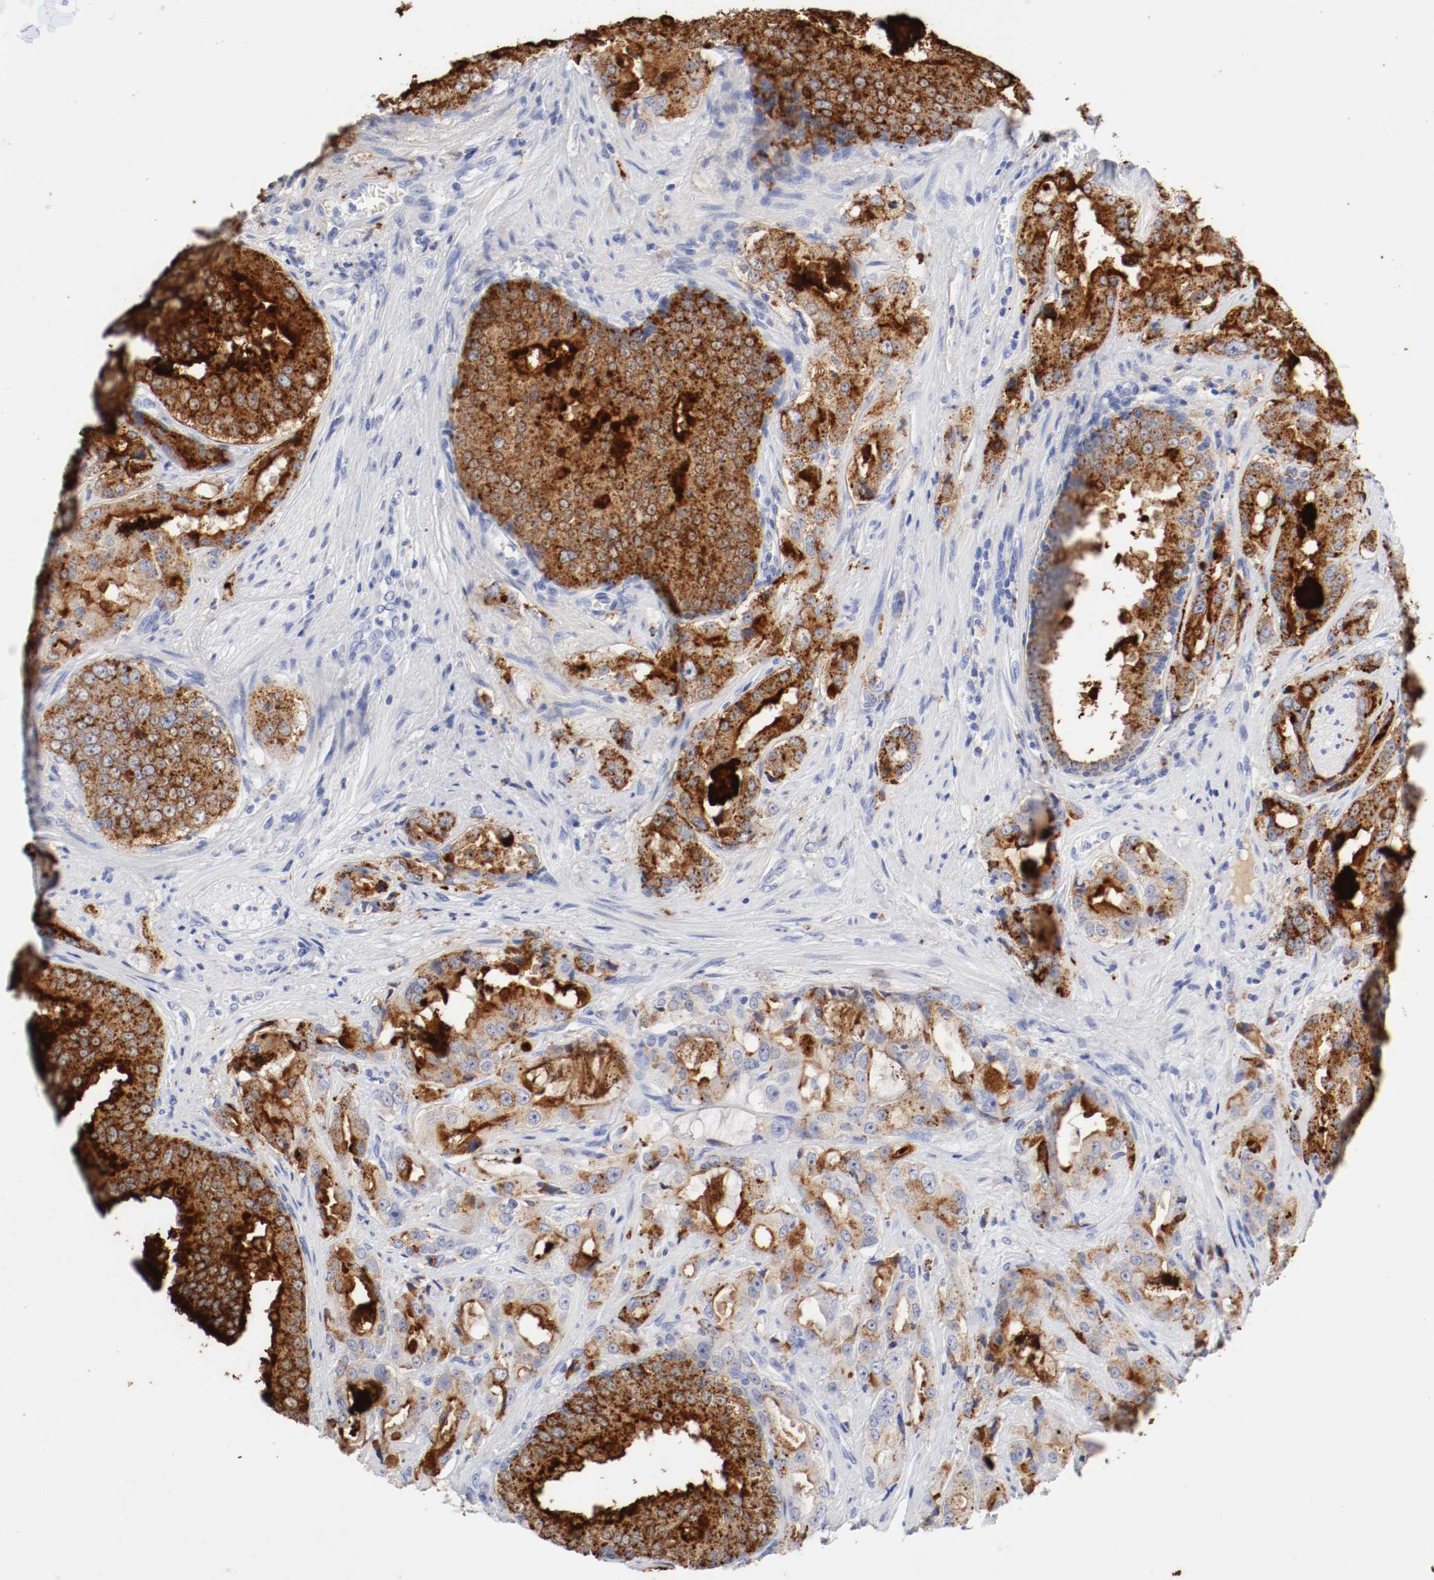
{"staining": {"intensity": "strong", "quantity": ">75%", "location": "cytoplasmic/membranous"}, "tissue": "prostate cancer", "cell_type": "Tumor cells", "image_type": "cancer", "snomed": [{"axis": "morphology", "description": "Adenocarcinoma, High grade"}, {"axis": "topography", "description": "Prostate"}], "caption": "Protein expression analysis of adenocarcinoma (high-grade) (prostate) displays strong cytoplasmic/membranous staining in approximately >75% of tumor cells.", "gene": "GAD1", "patient": {"sex": "male", "age": 73}}